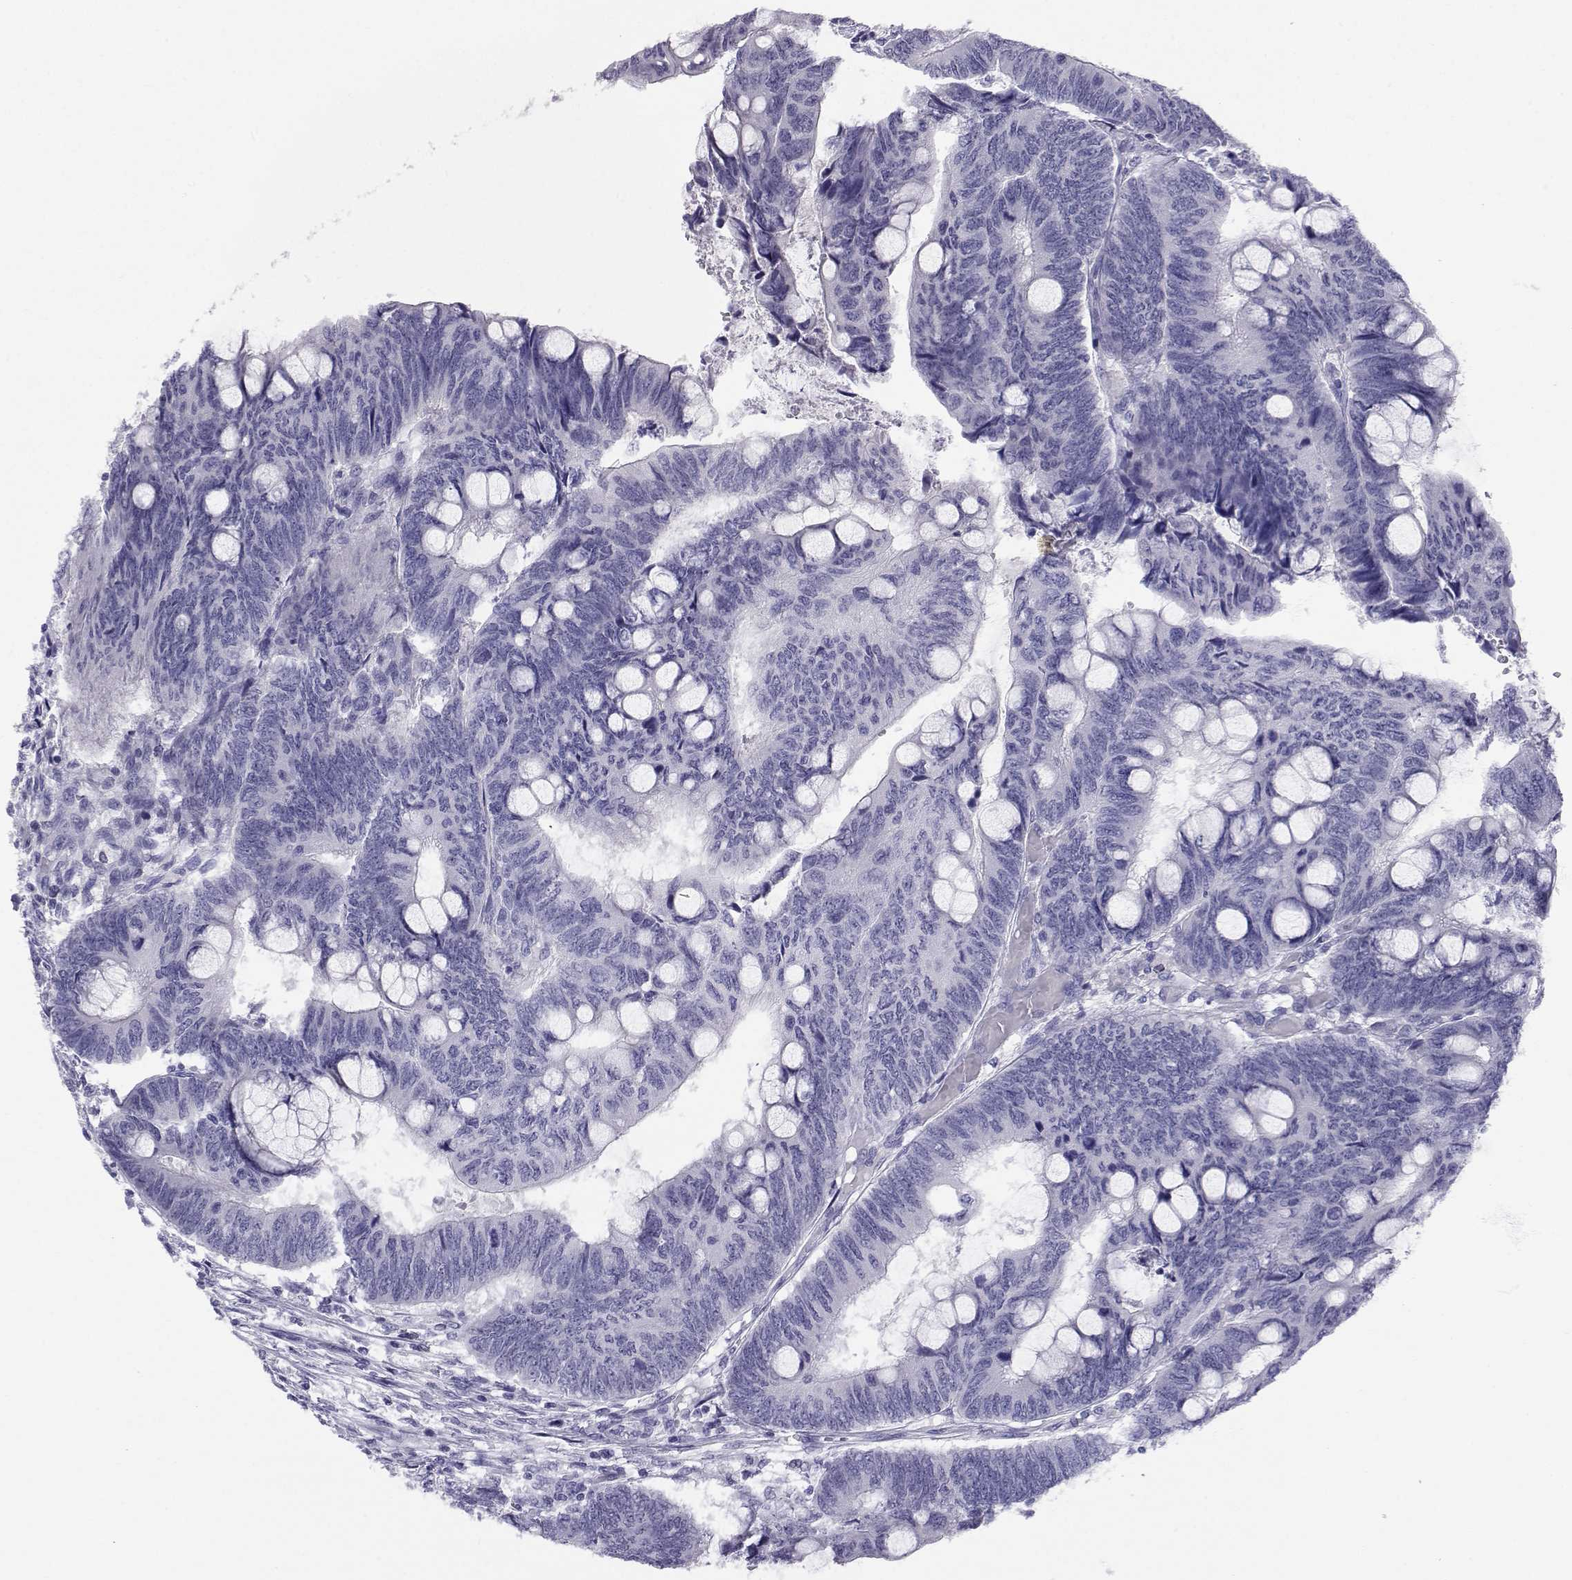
{"staining": {"intensity": "negative", "quantity": "none", "location": "none"}, "tissue": "colorectal cancer", "cell_type": "Tumor cells", "image_type": "cancer", "snomed": [{"axis": "morphology", "description": "Normal tissue, NOS"}, {"axis": "morphology", "description": "Adenocarcinoma, NOS"}, {"axis": "topography", "description": "Rectum"}], "caption": "The image displays no staining of tumor cells in colorectal cancer (adenocarcinoma). (IHC, brightfield microscopy, high magnification).", "gene": "SLC6A3", "patient": {"sex": "male", "age": 92}}